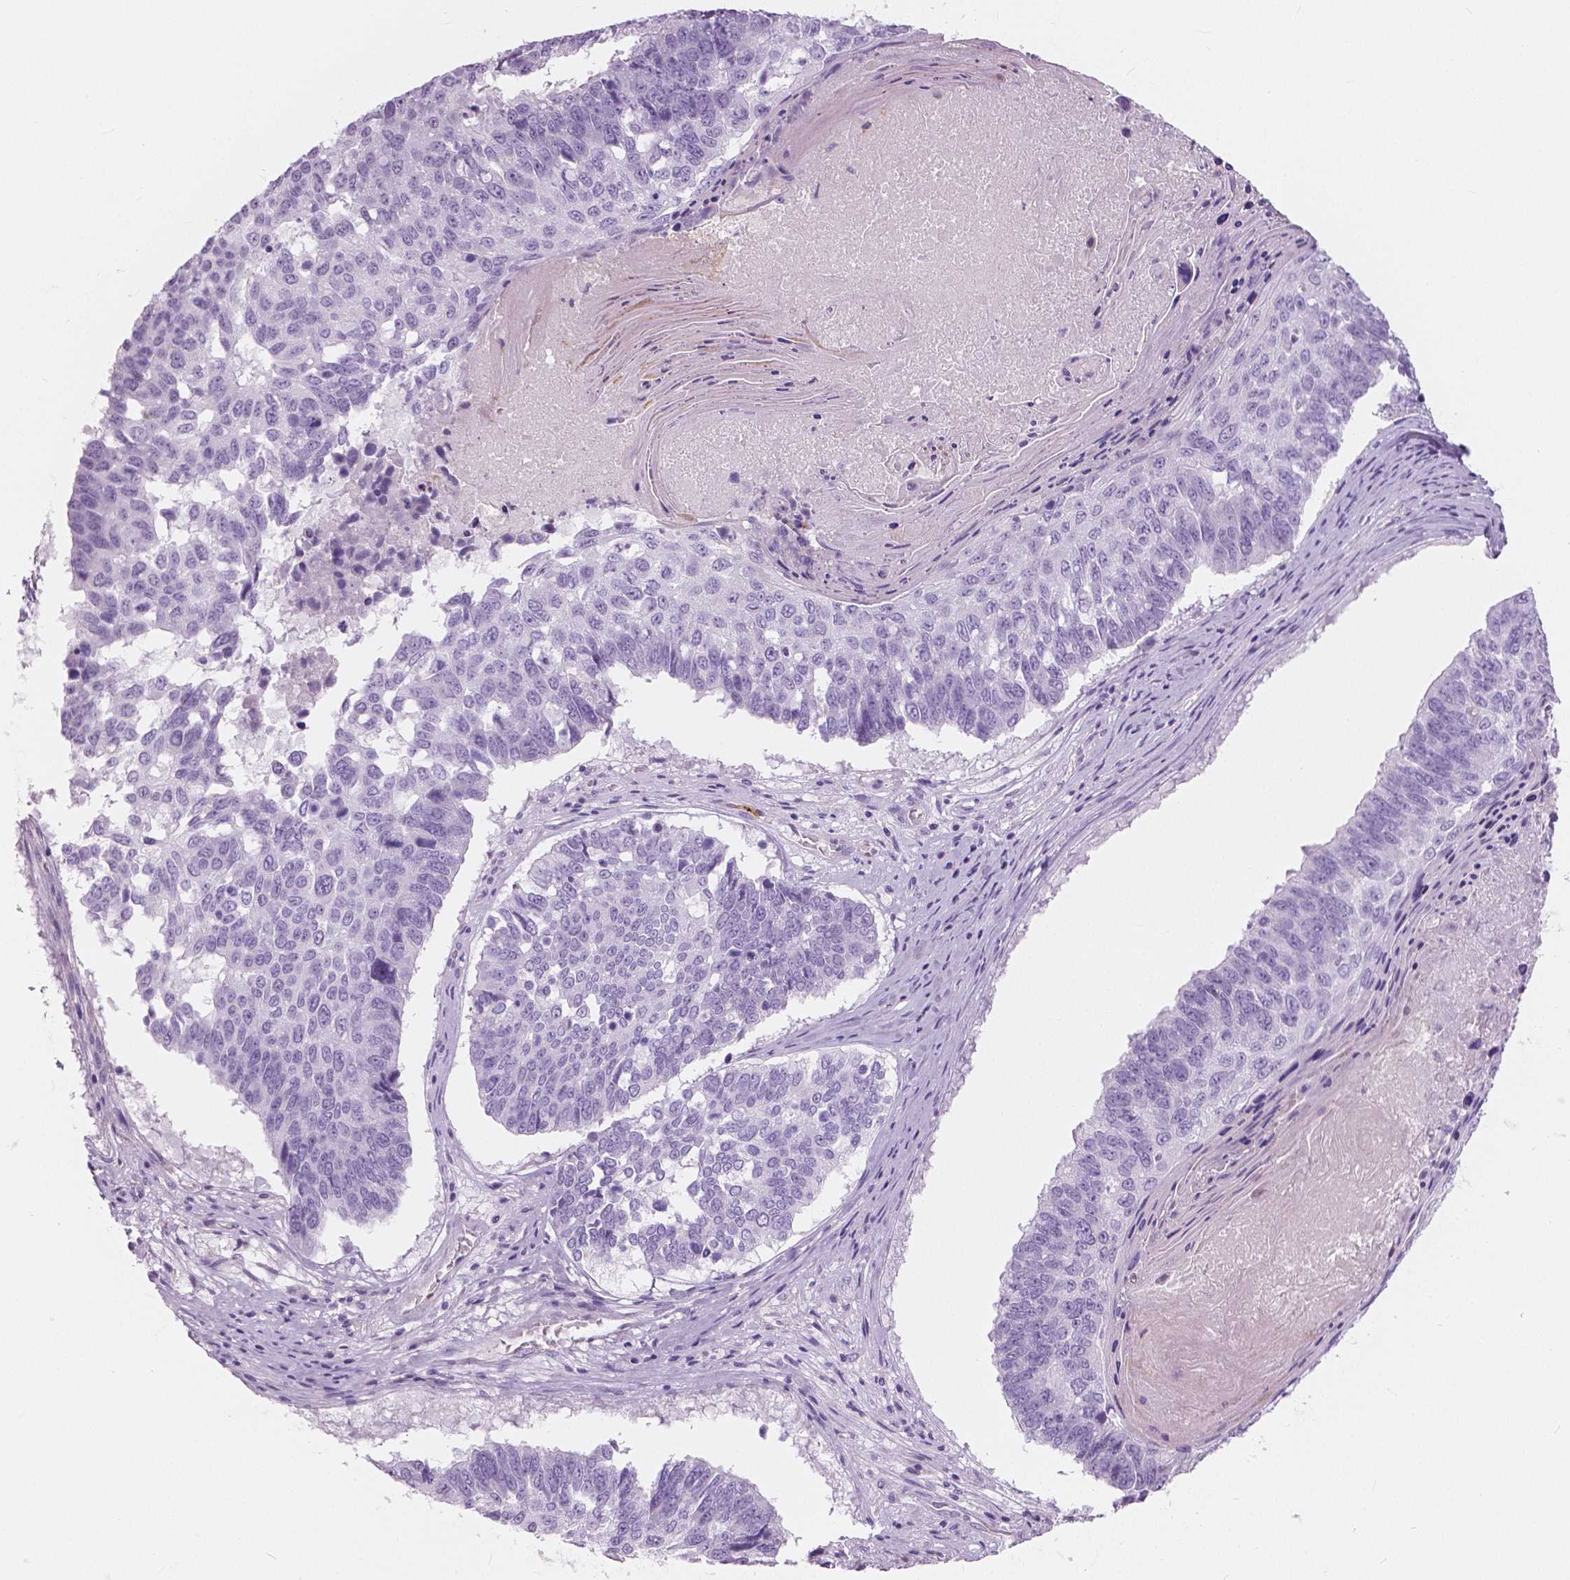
{"staining": {"intensity": "negative", "quantity": "none", "location": "none"}, "tissue": "lung cancer", "cell_type": "Tumor cells", "image_type": "cancer", "snomed": [{"axis": "morphology", "description": "Squamous cell carcinoma, NOS"}, {"axis": "topography", "description": "Lung"}], "caption": "Lung cancer (squamous cell carcinoma) stained for a protein using immunohistochemistry (IHC) reveals no positivity tumor cells.", "gene": "CXCR2", "patient": {"sex": "male", "age": 73}}